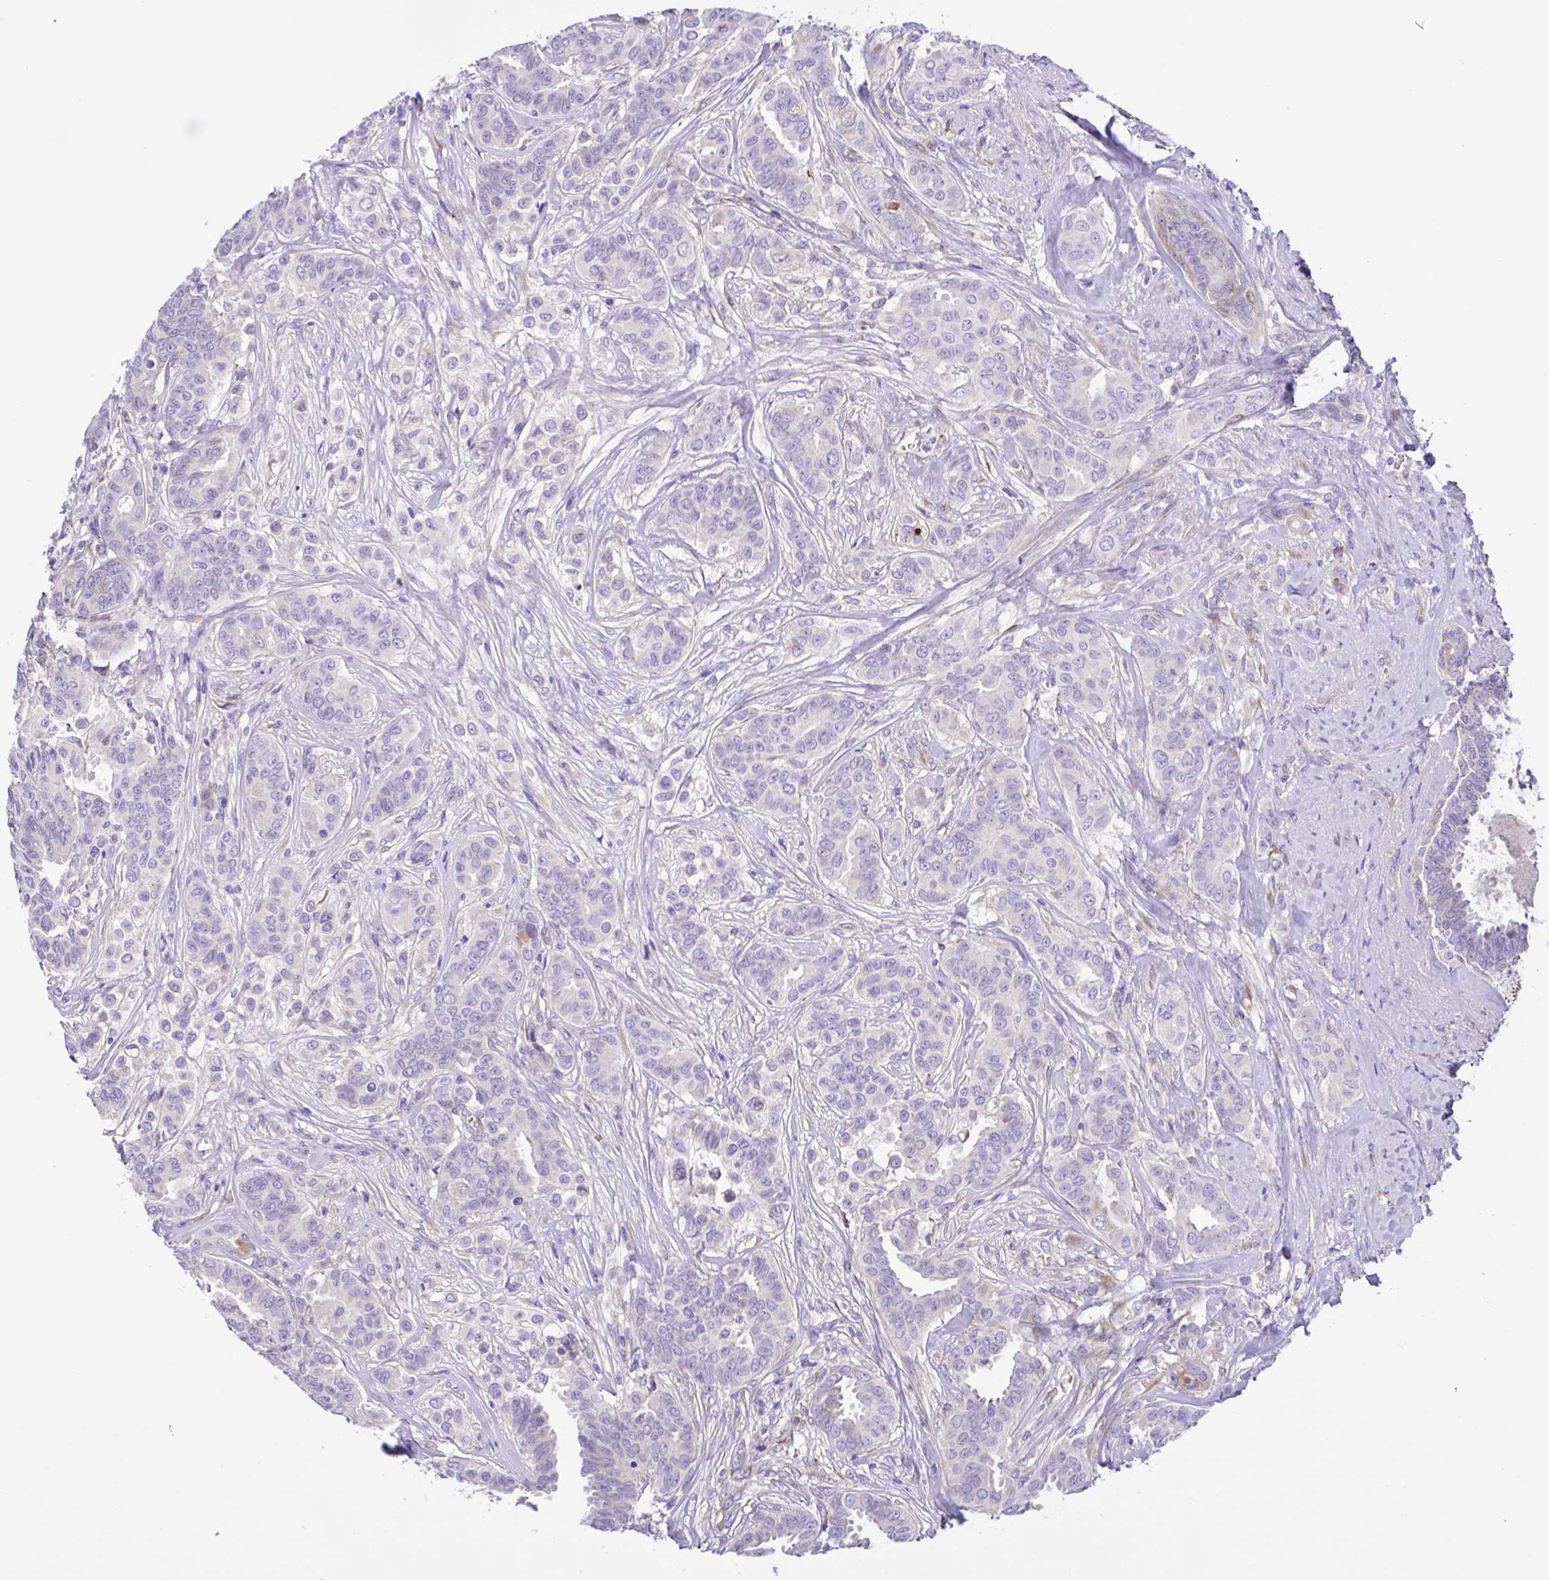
{"staining": {"intensity": "negative", "quantity": "none", "location": "none"}, "tissue": "breast cancer", "cell_type": "Tumor cells", "image_type": "cancer", "snomed": [{"axis": "morphology", "description": "Duct carcinoma"}, {"axis": "topography", "description": "Breast"}], "caption": "There is no significant staining in tumor cells of infiltrating ductal carcinoma (breast).", "gene": "DSC3", "patient": {"sex": "female", "age": 45}}